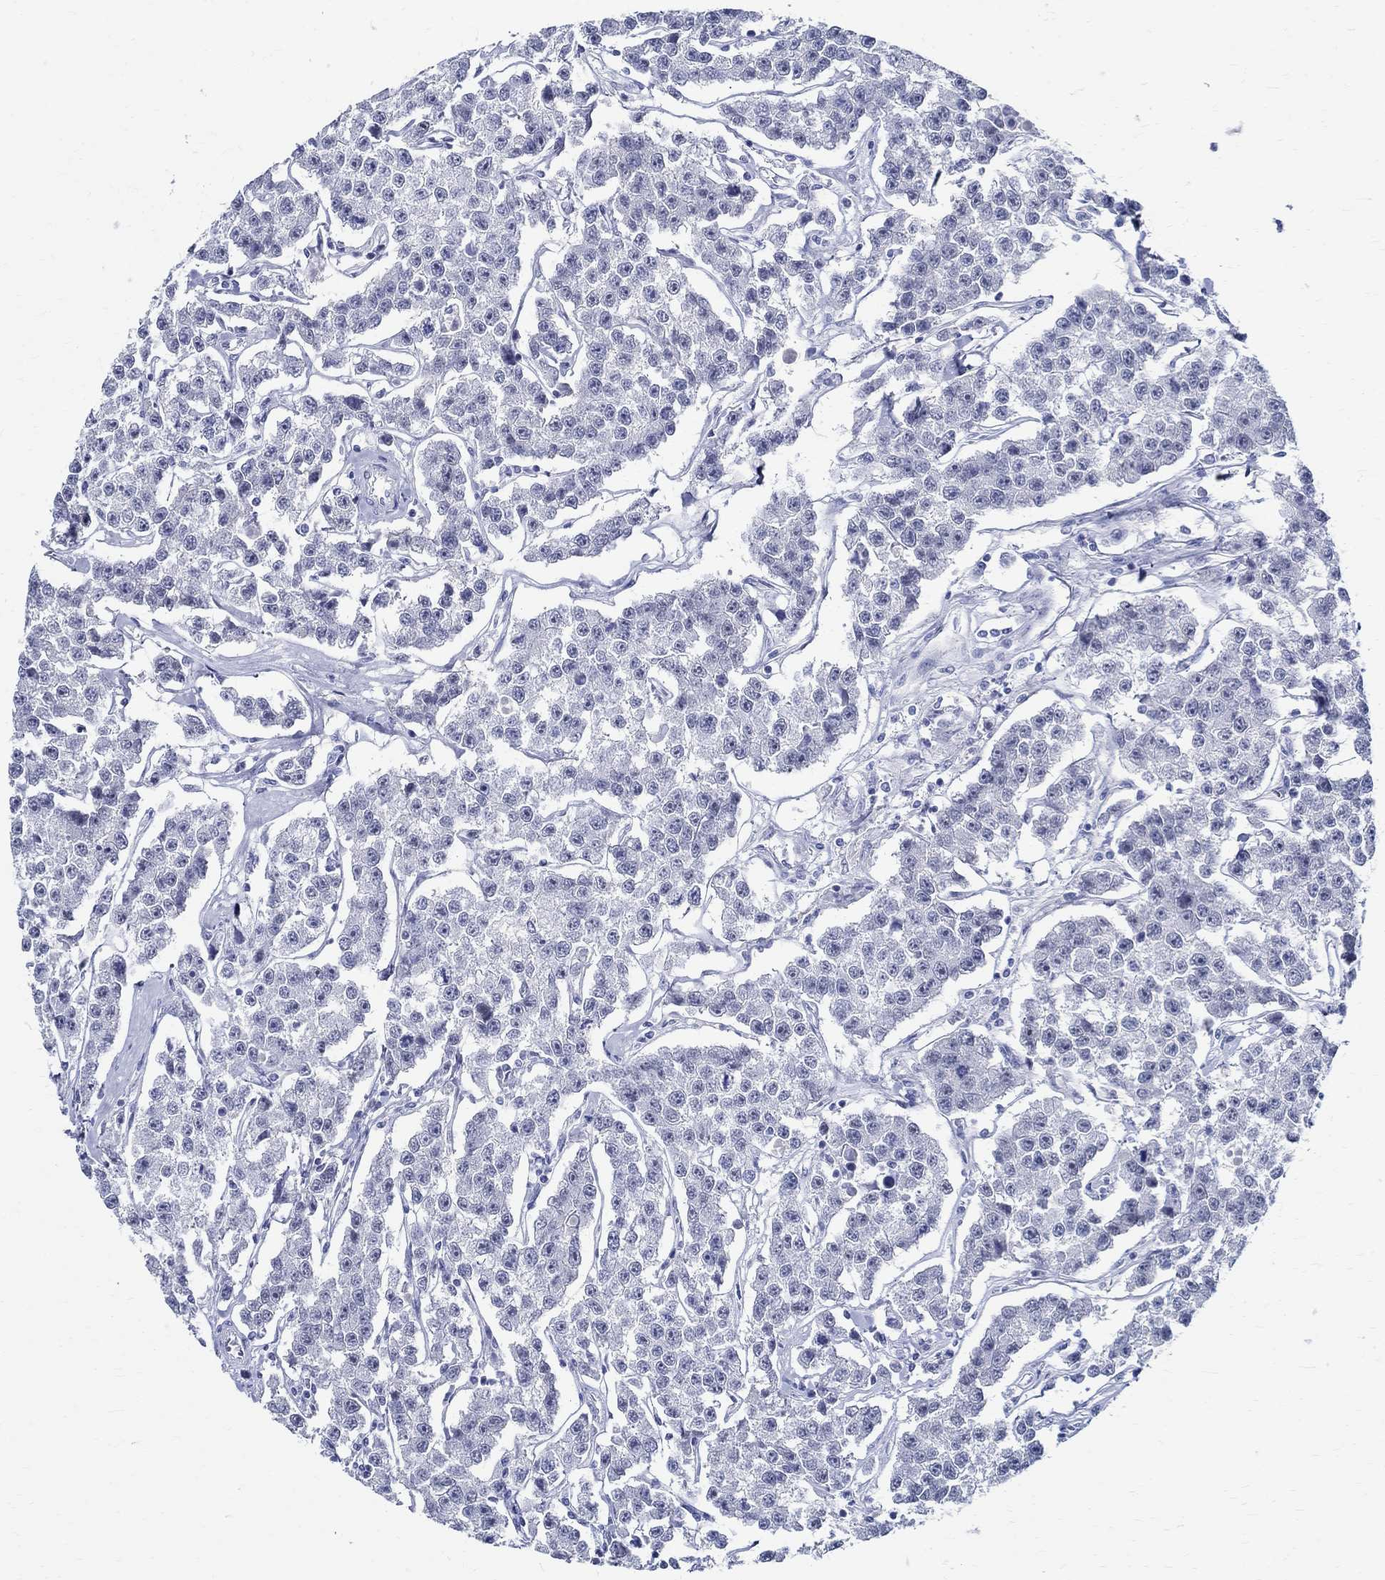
{"staining": {"intensity": "negative", "quantity": "none", "location": "none"}, "tissue": "testis cancer", "cell_type": "Tumor cells", "image_type": "cancer", "snomed": [{"axis": "morphology", "description": "Seminoma, NOS"}, {"axis": "topography", "description": "Testis"}], "caption": "An immunohistochemistry (IHC) photomicrograph of testis cancer (seminoma) is shown. There is no staining in tumor cells of testis cancer (seminoma).", "gene": "BSPRY", "patient": {"sex": "male", "age": 59}}